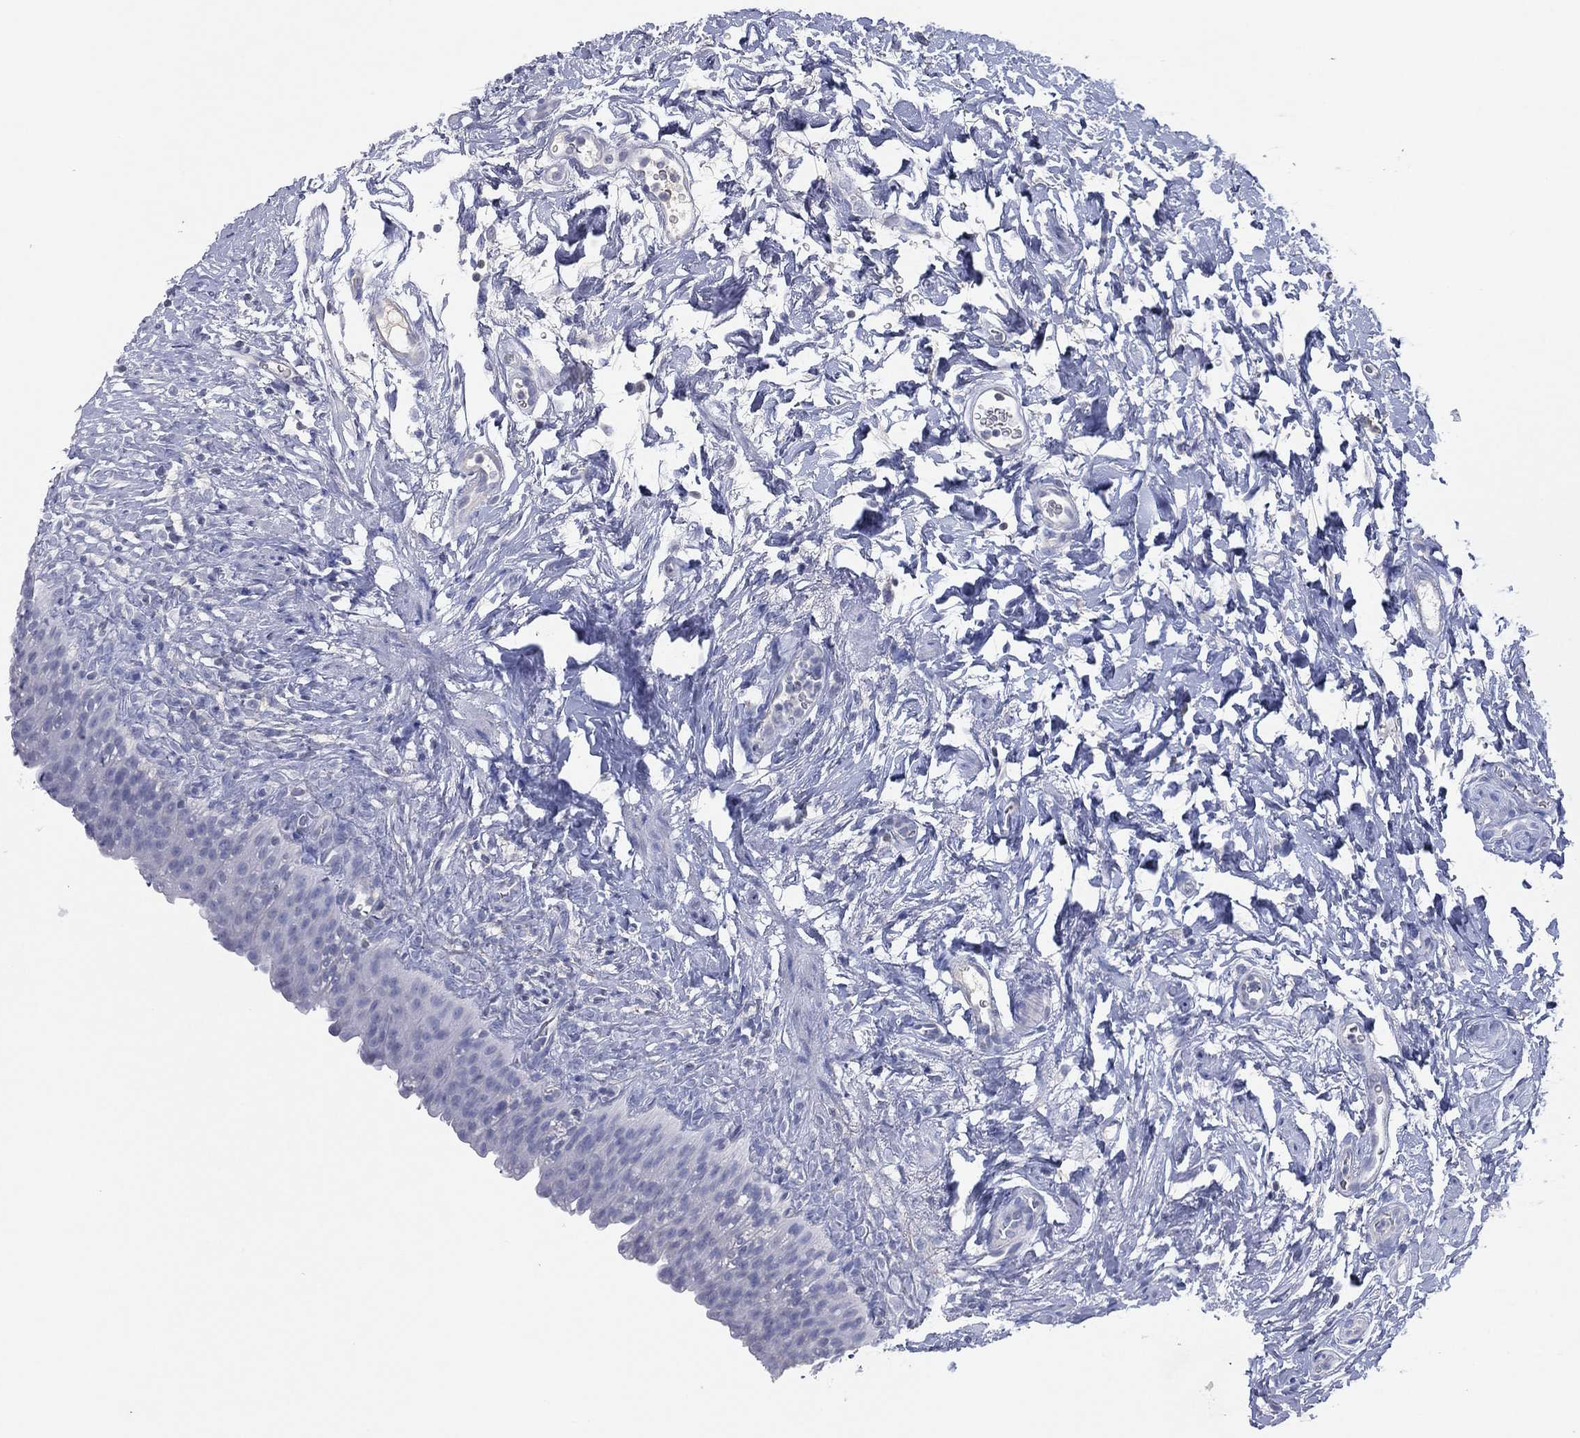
{"staining": {"intensity": "negative", "quantity": "none", "location": "none"}, "tissue": "urinary bladder", "cell_type": "Urothelial cells", "image_type": "normal", "snomed": [{"axis": "morphology", "description": "Normal tissue, NOS"}, {"axis": "topography", "description": "Urinary bladder"}], "caption": "The photomicrograph reveals no significant positivity in urothelial cells of urinary bladder. The staining is performed using DAB (3,3'-diaminobenzidine) brown chromogen with nuclei counter-stained in using hematoxylin.", "gene": "CPT1B", "patient": {"sex": "male", "age": 76}}